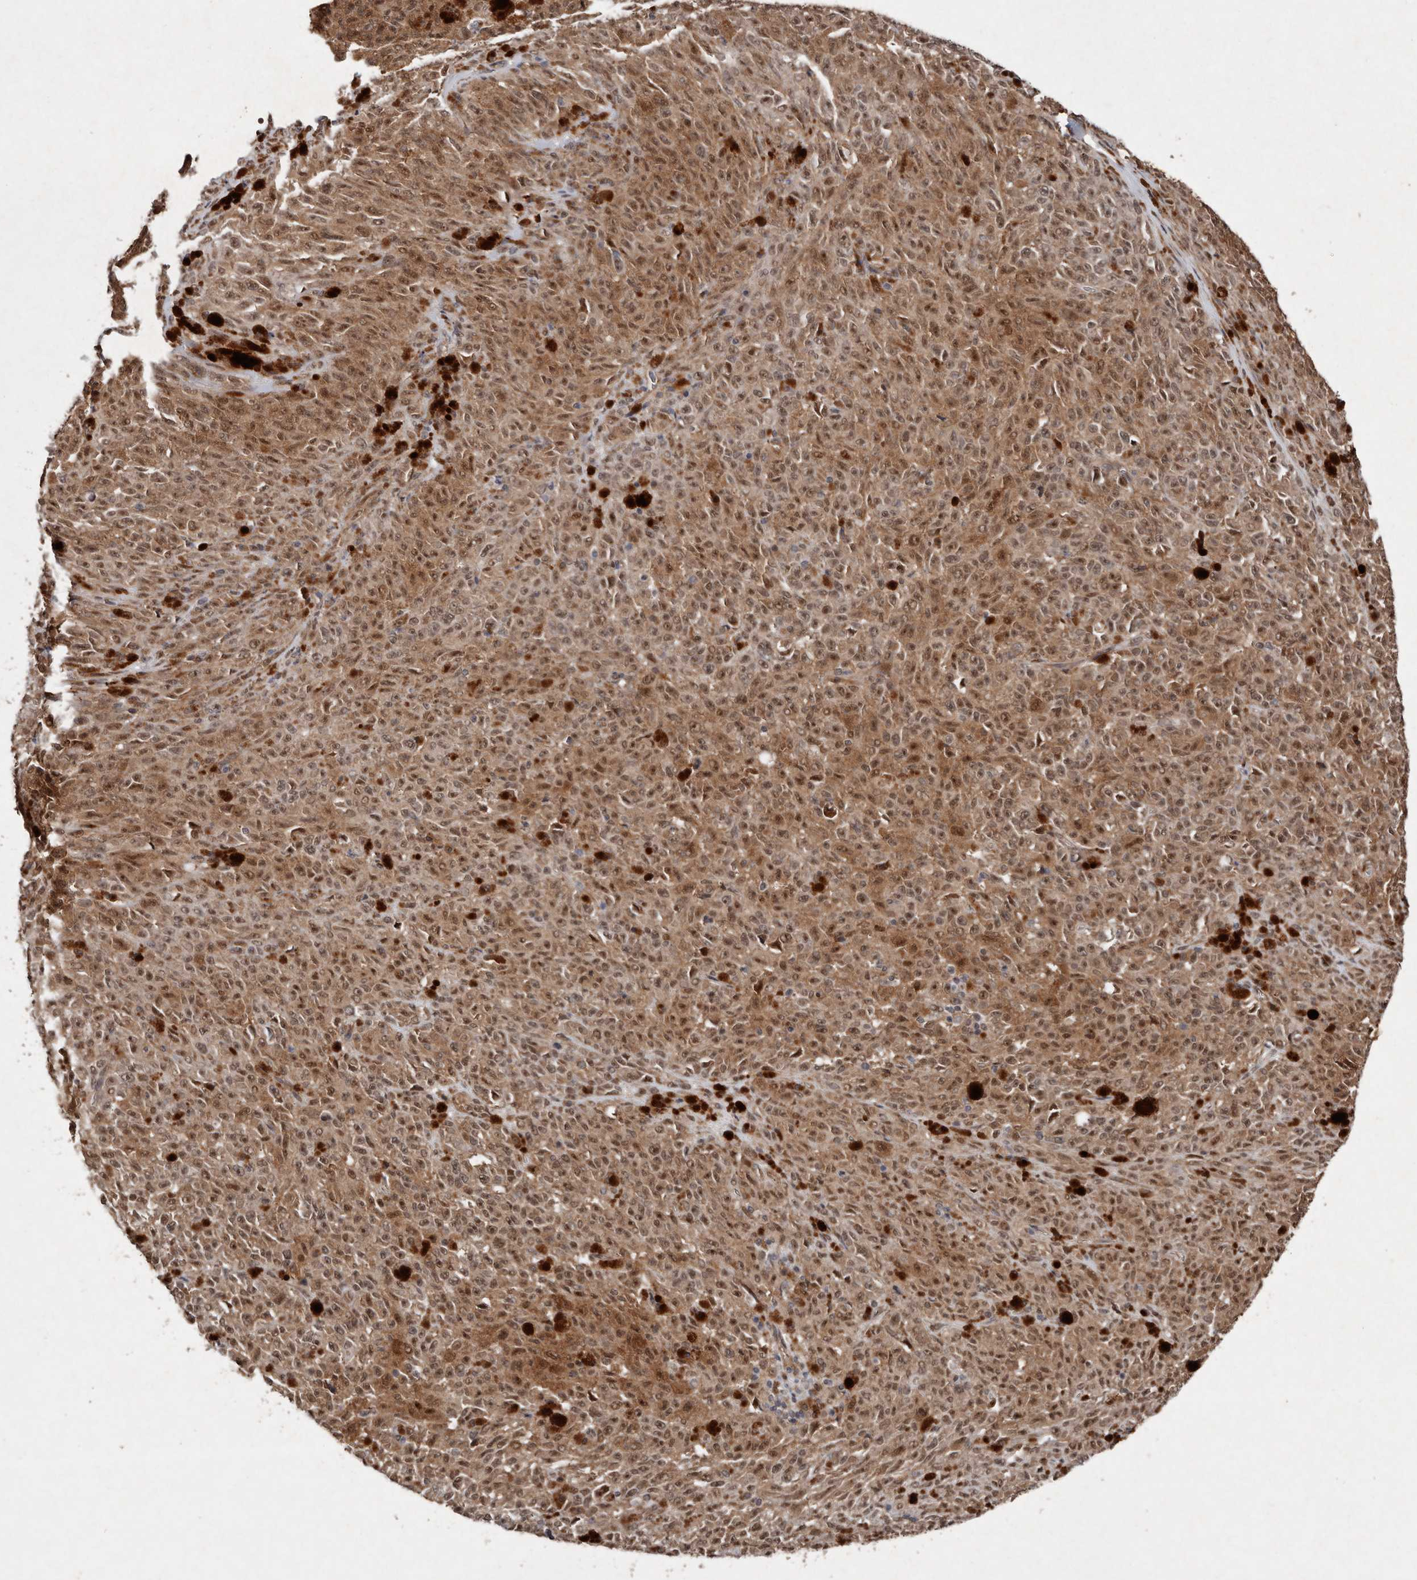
{"staining": {"intensity": "moderate", "quantity": ">75%", "location": "cytoplasmic/membranous,nuclear"}, "tissue": "melanoma", "cell_type": "Tumor cells", "image_type": "cancer", "snomed": [{"axis": "morphology", "description": "Malignant melanoma, NOS"}, {"axis": "topography", "description": "Skin"}], "caption": "Malignant melanoma stained with a brown dye reveals moderate cytoplasmic/membranous and nuclear positive staining in approximately >75% of tumor cells.", "gene": "DIP2C", "patient": {"sex": "female", "age": 82}}